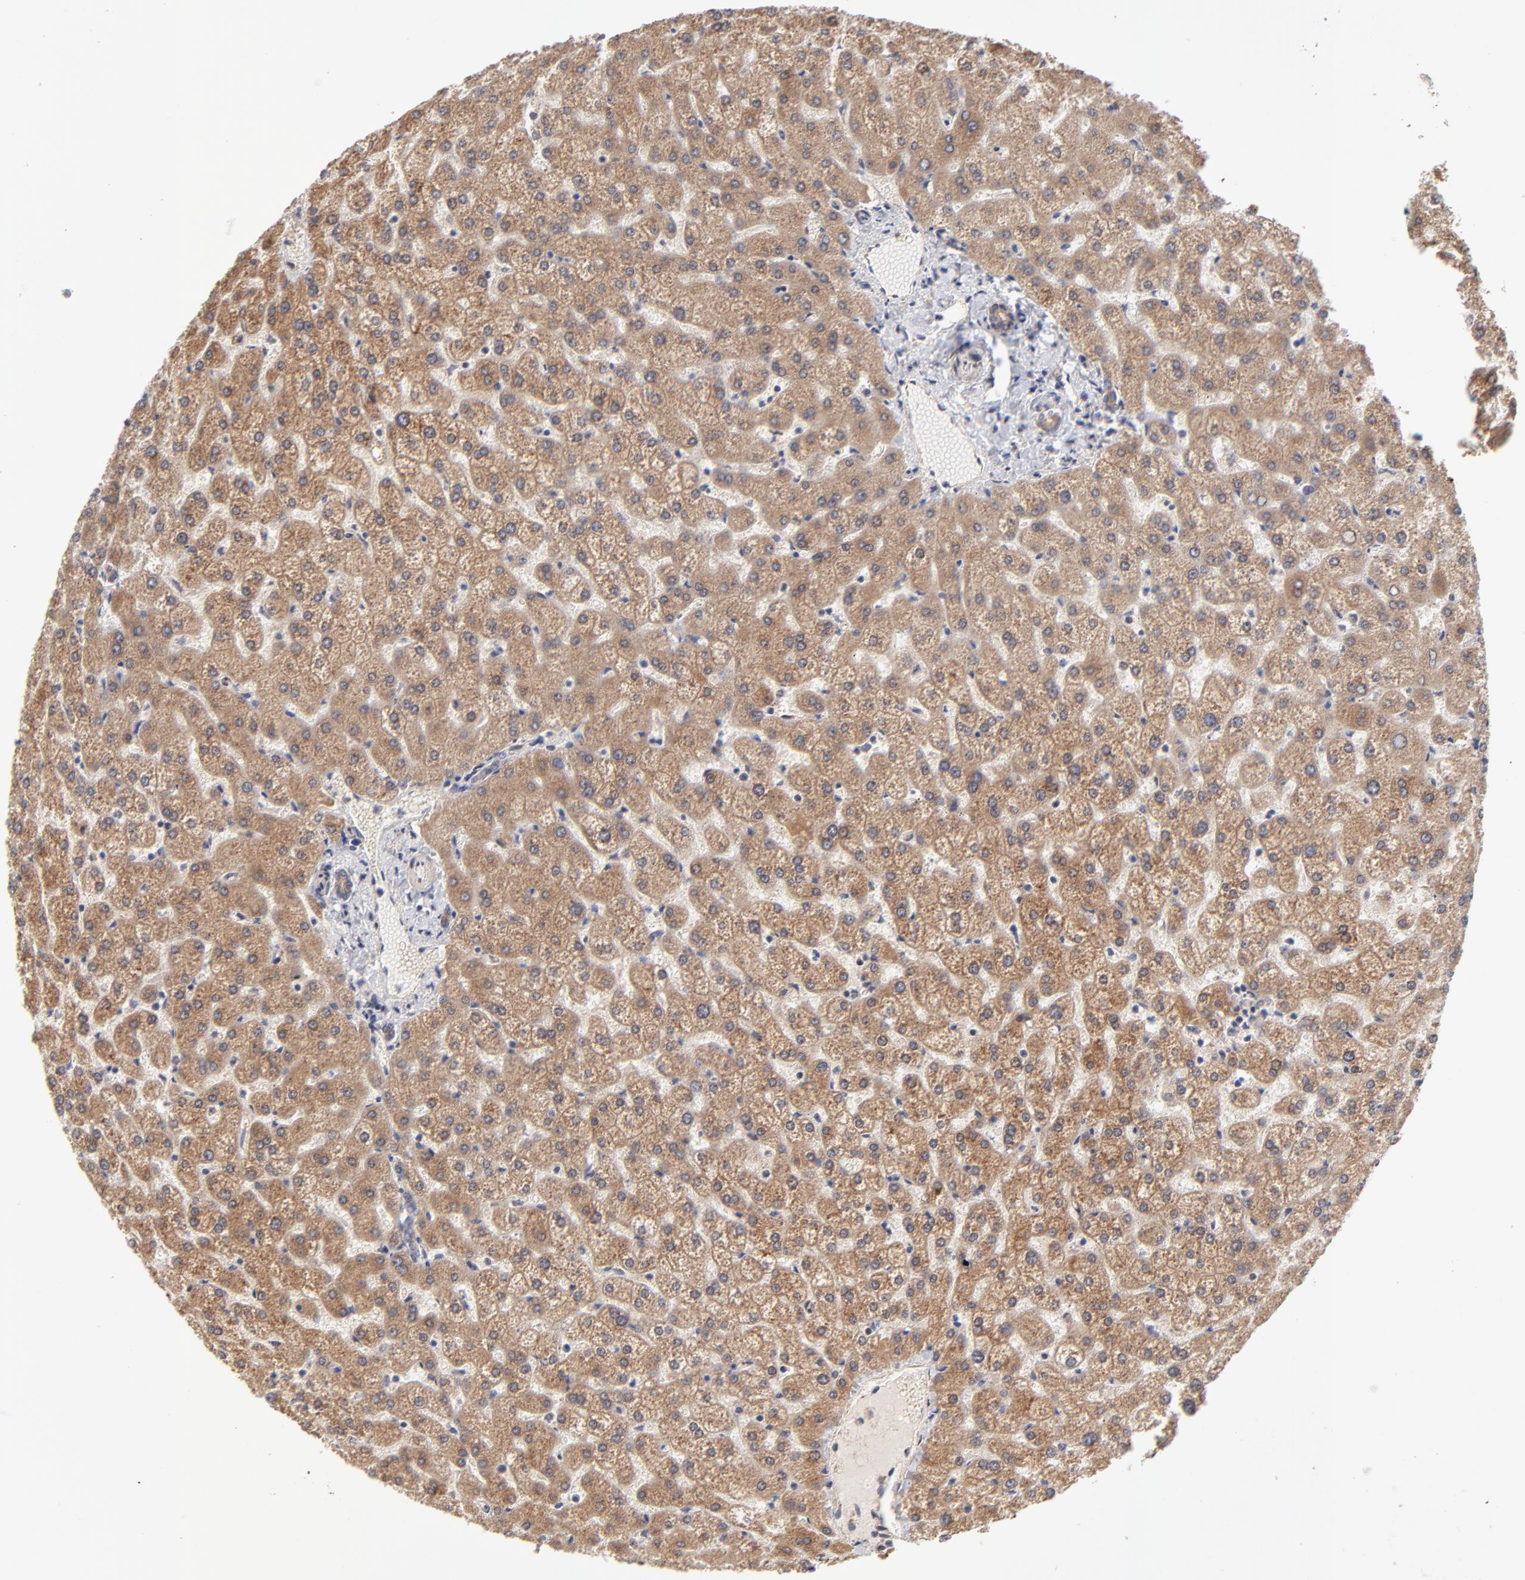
{"staining": {"intensity": "moderate", "quantity": ">75%", "location": "cytoplasmic/membranous"}, "tissue": "liver", "cell_type": "Cholangiocytes", "image_type": "normal", "snomed": [{"axis": "morphology", "description": "Normal tissue, NOS"}, {"axis": "topography", "description": "Liver"}], "caption": "Protein positivity by immunohistochemistry (IHC) reveals moderate cytoplasmic/membranous expression in approximately >75% of cholangiocytes in normal liver.", "gene": "ZNF157", "patient": {"sex": "female", "age": 32}}